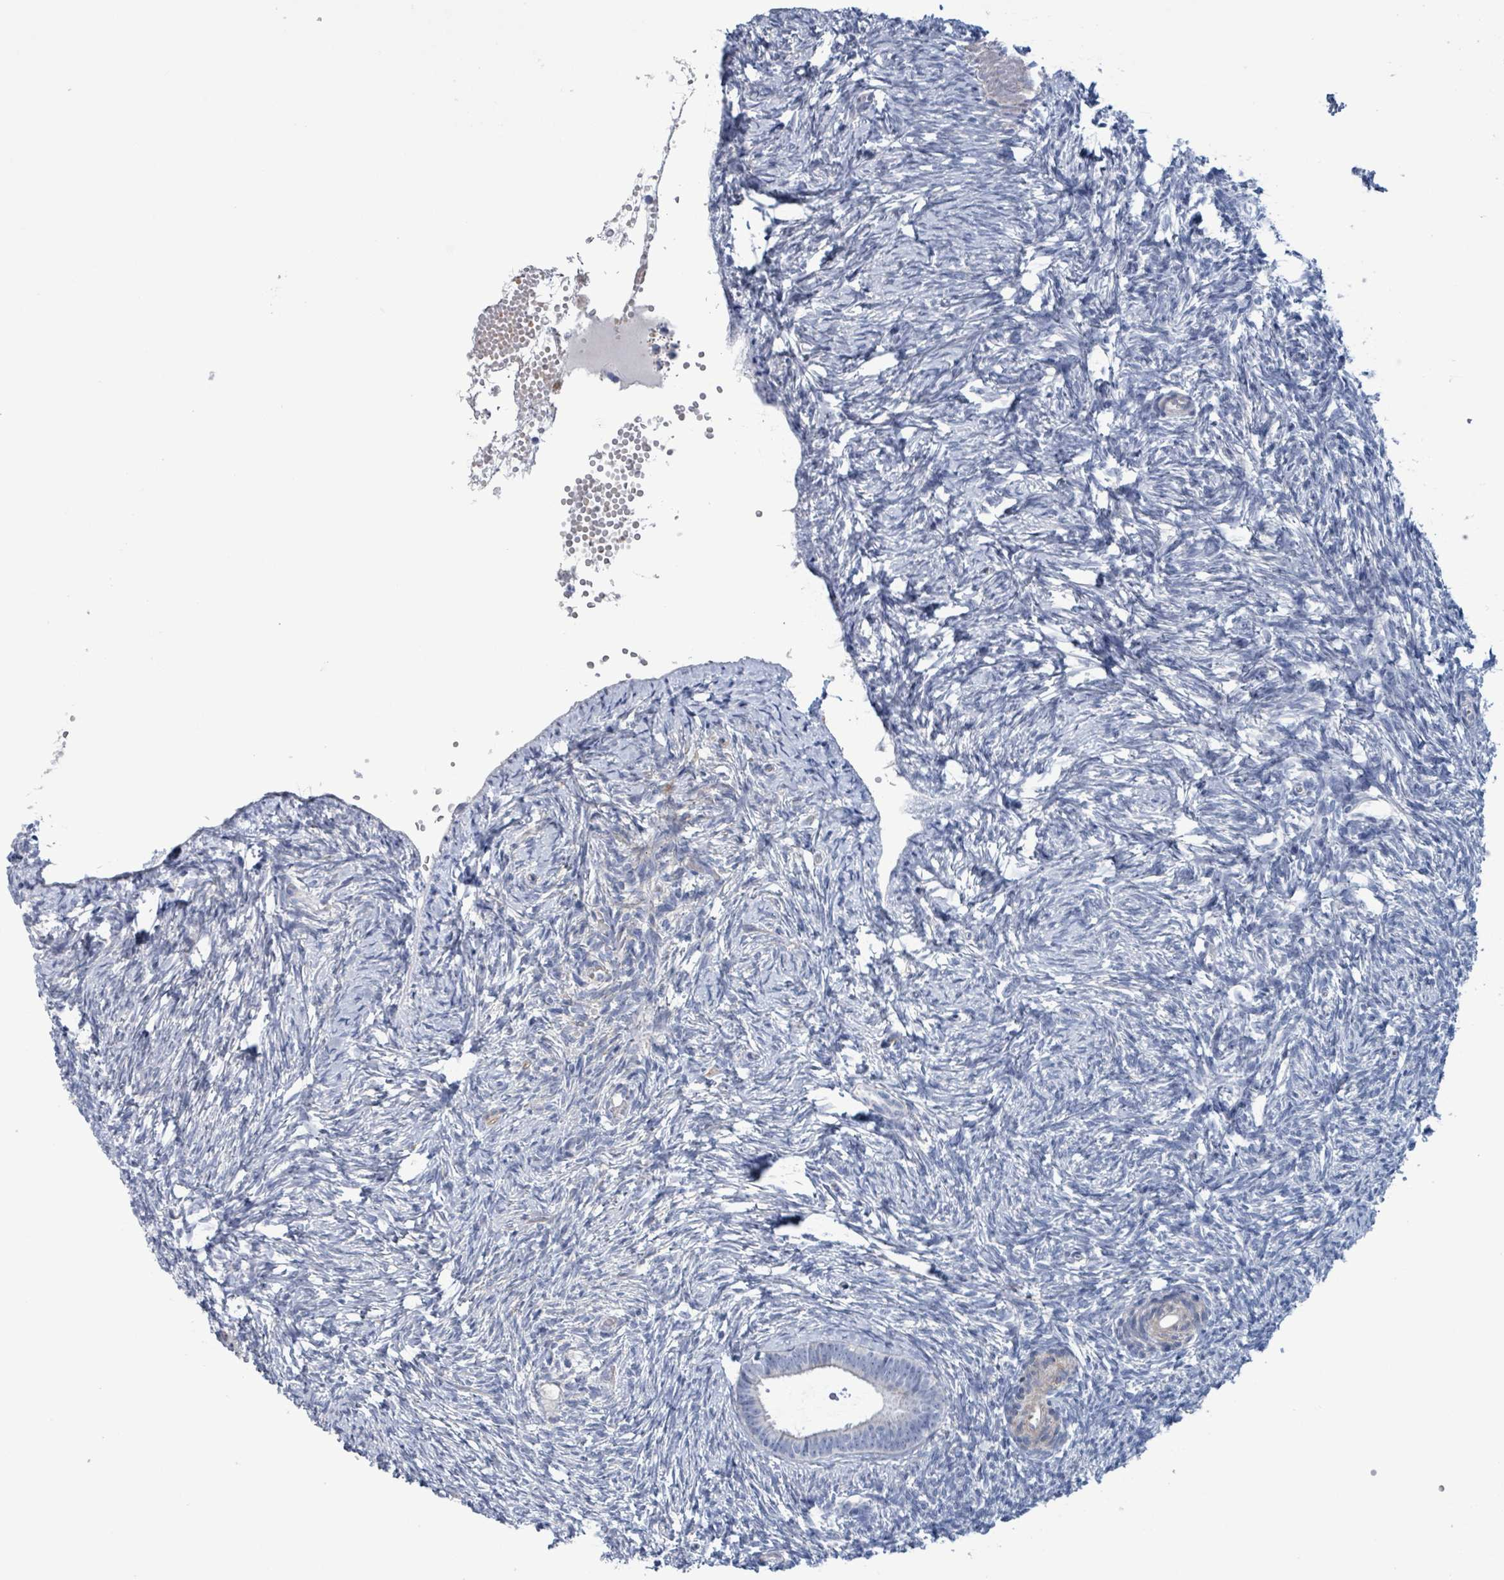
{"staining": {"intensity": "negative", "quantity": "none", "location": "none"}, "tissue": "ovary", "cell_type": "Follicle cells", "image_type": "normal", "snomed": [{"axis": "morphology", "description": "Normal tissue, NOS"}, {"axis": "topography", "description": "Ovary"}], "caption": "This is a histopathology image of immunohistochemistry staining of unremarkable ovary, which shows no expression in follicle cells.", "gene": "PKLR", "patient": {"sex": "female", "age": 51}}